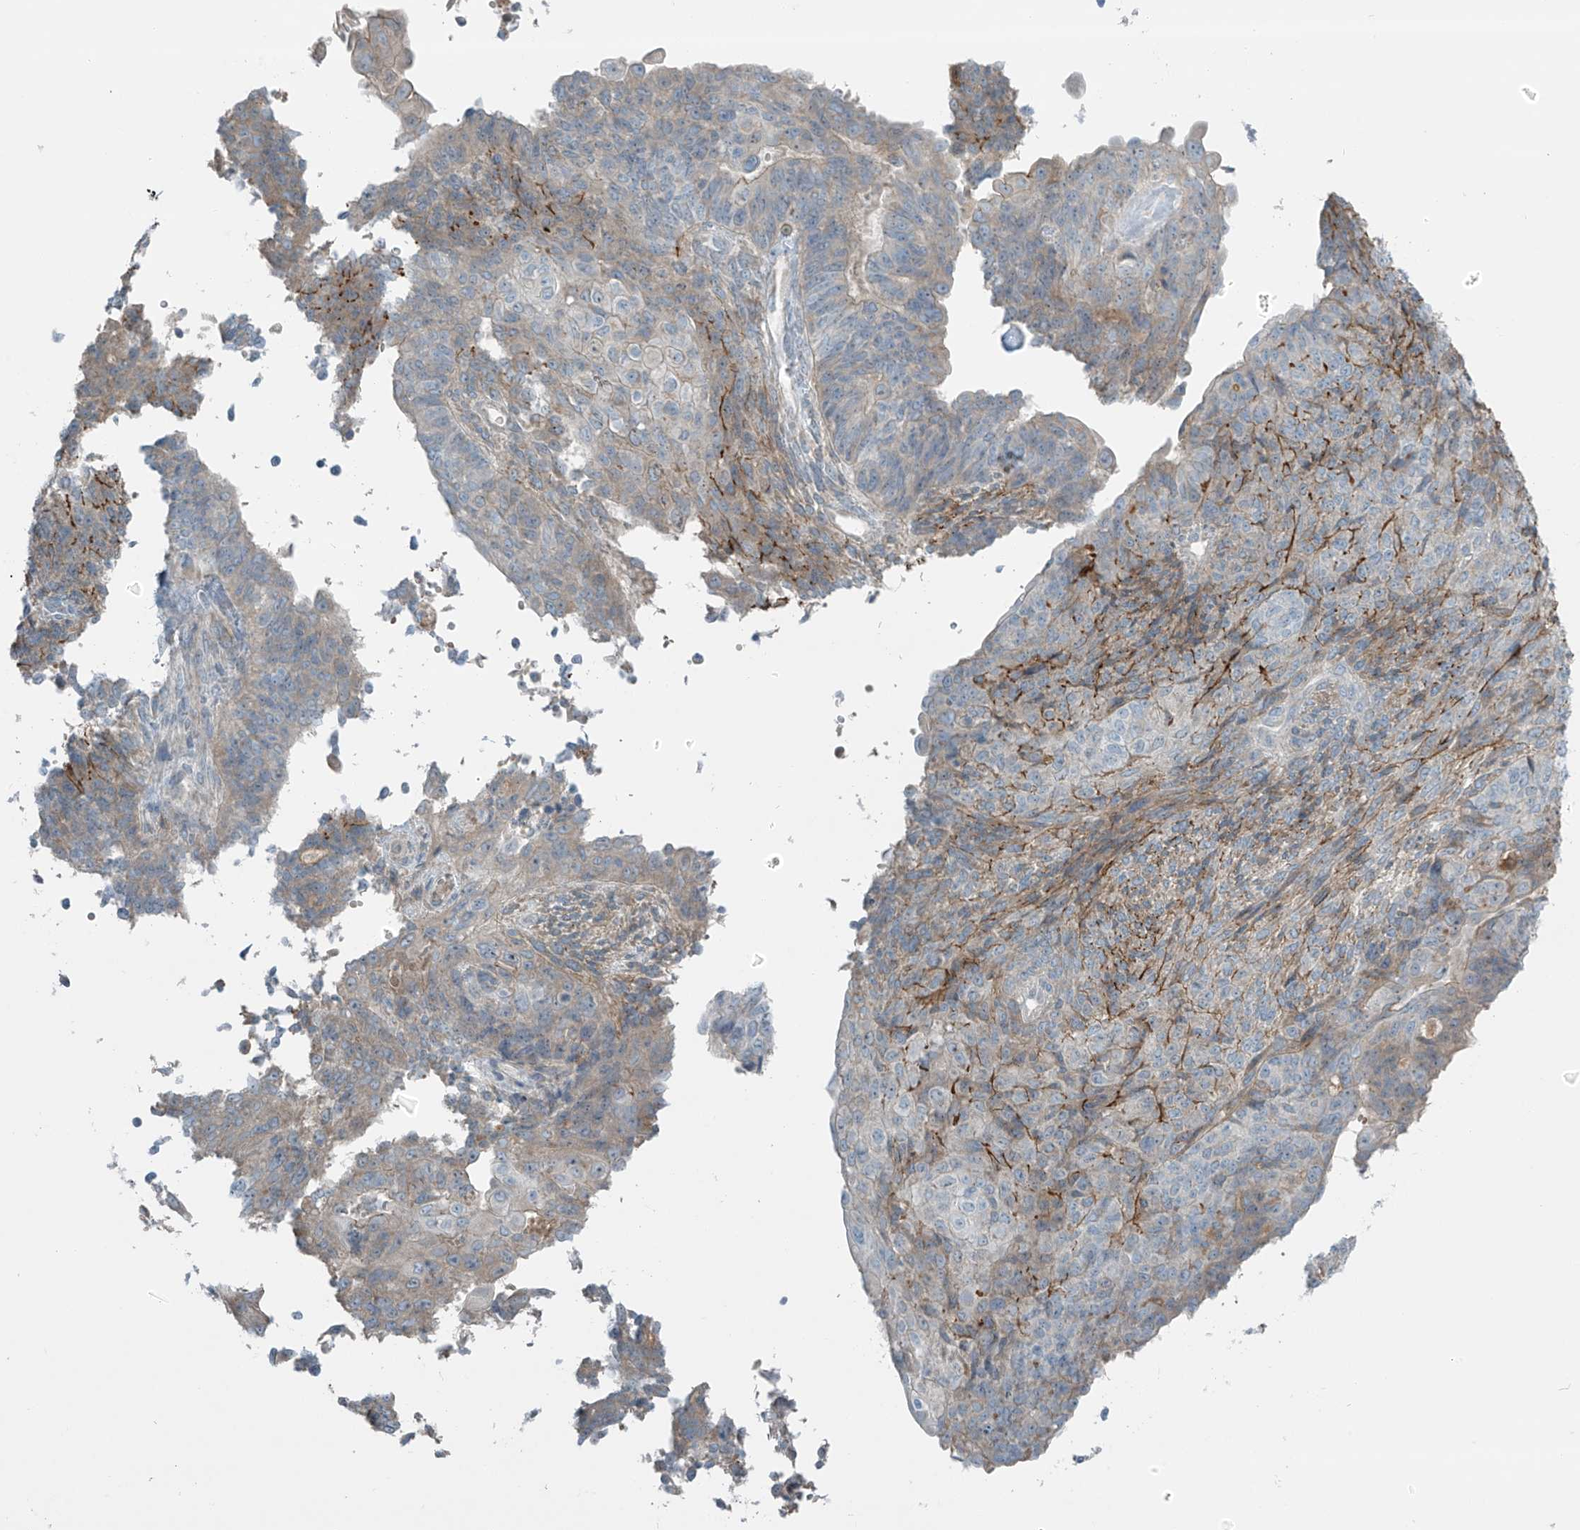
{"staining": {"intensity": "weak", "quantity": "<25%", "location": "cytoplasmic/membranous"}, "tissue": "endometrial cancer", "cell_type": "Tumor cells", "image_type": "cancer", "snomed": [{"axis": "morphology", "description": "Adenocarcinoma, NOS"}, {"axis": "topography", "description": "Endometrium"}], "caption": "A photomicrograph of human endometrial cancer (adenocarcinoma) is negative for staining in tumor cells. (Stains: DAB immunohistochemistry with hematoxylin counter stain, Microscopy: brightfield microscopy at high magnification).", "gene": "FAM131C", "patient": {"sex": "female", "age": 32}}